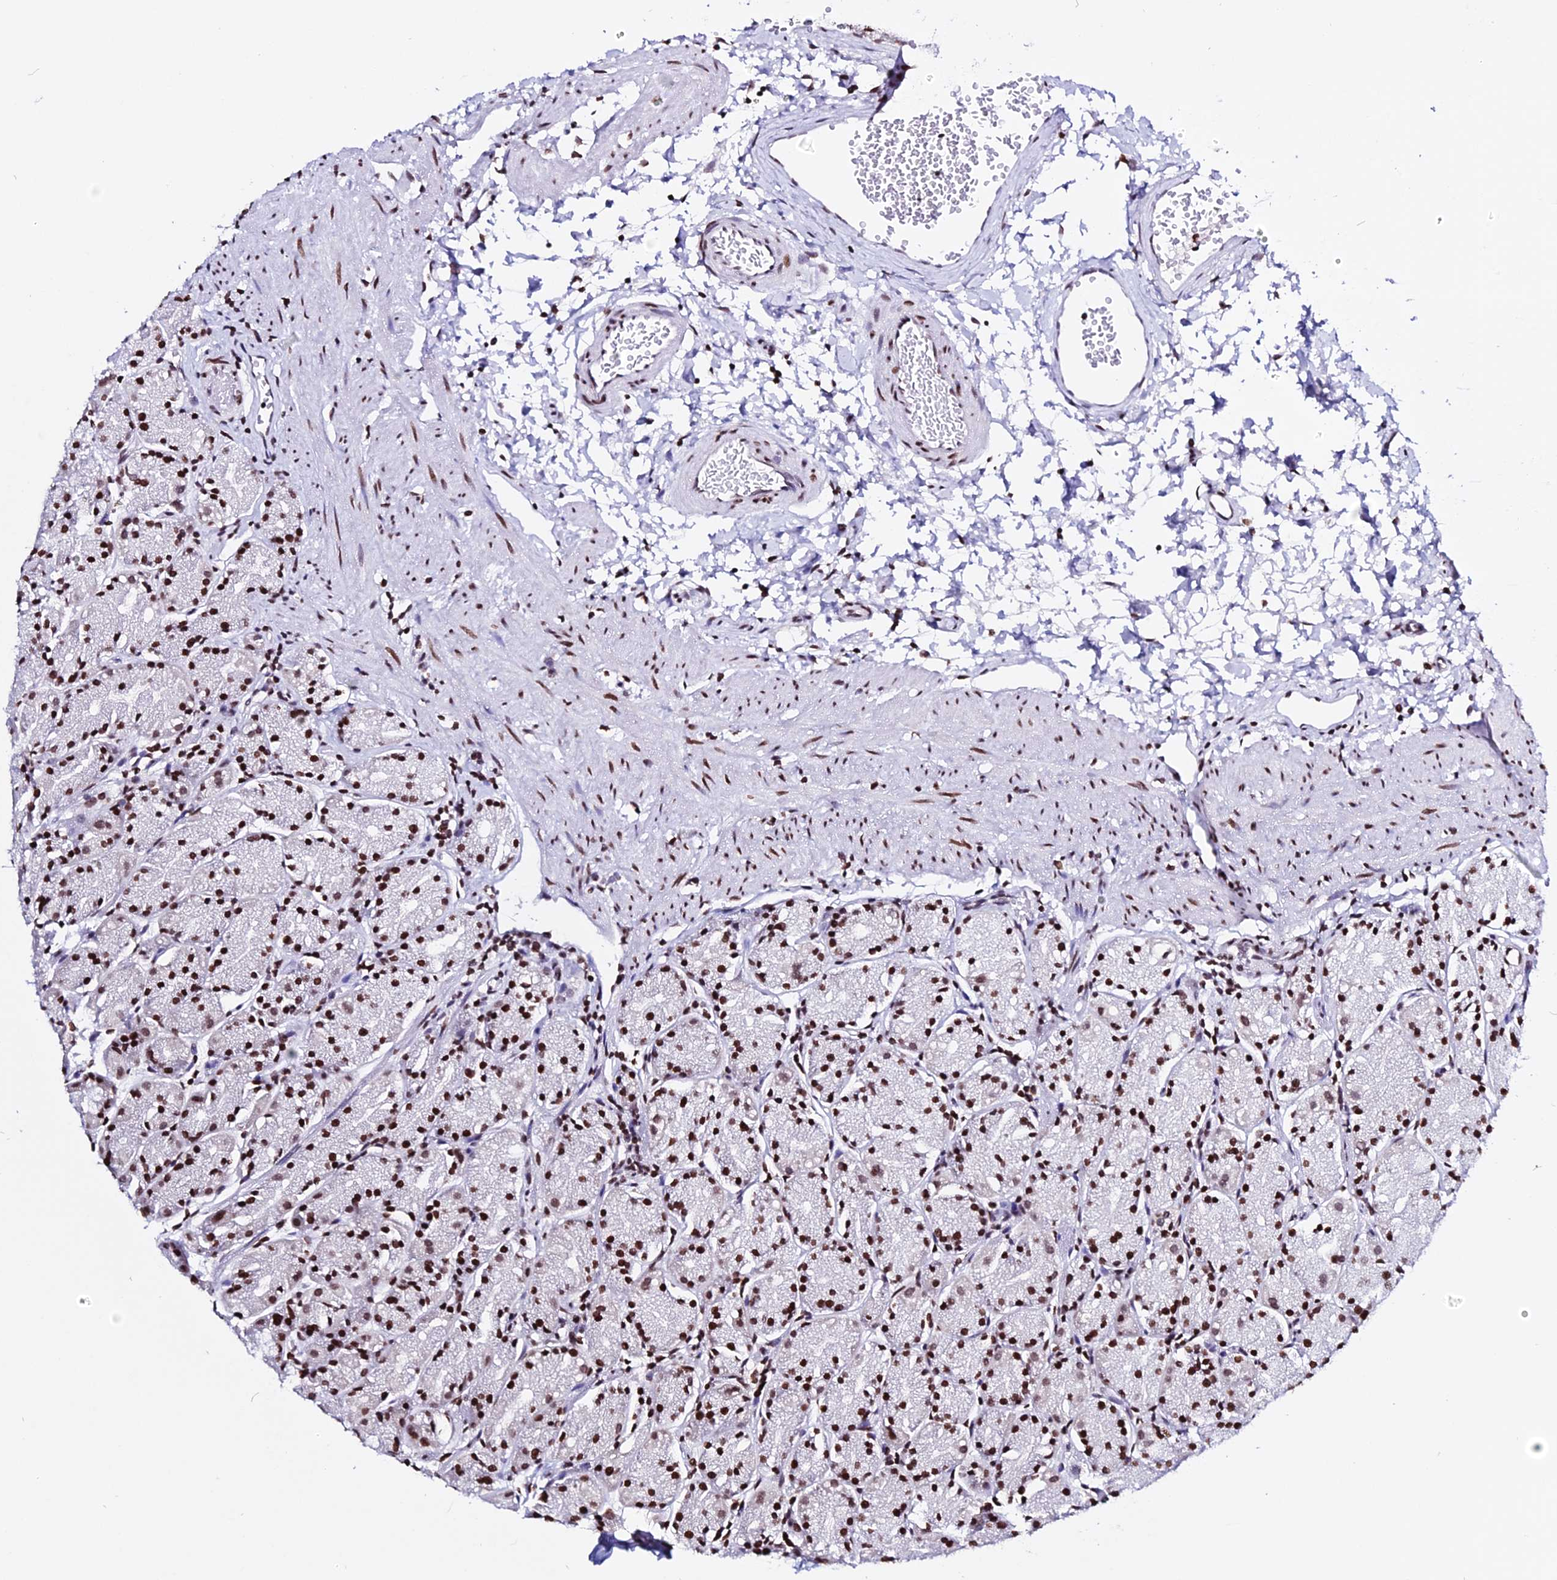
{"staining": {"intensity": "strong", "quantity": ">75%", "location": "nuclear"}, "tissue": "stomach", "cell_type": "Glandular cells", "image_type": "normal", "snomed": [{"axis": "morphology", "description": "Normal tissue, NOS"}, {"axis": "topography", "description": "Stomach, upper"}], "caption": "Protein positivity by IHC exhibits strong nuclear expression in approximately >75% of glandular cells in normal stomach.", "gene": "ENSG00000282988", "patient": {"sex": "male", "age": 47}}